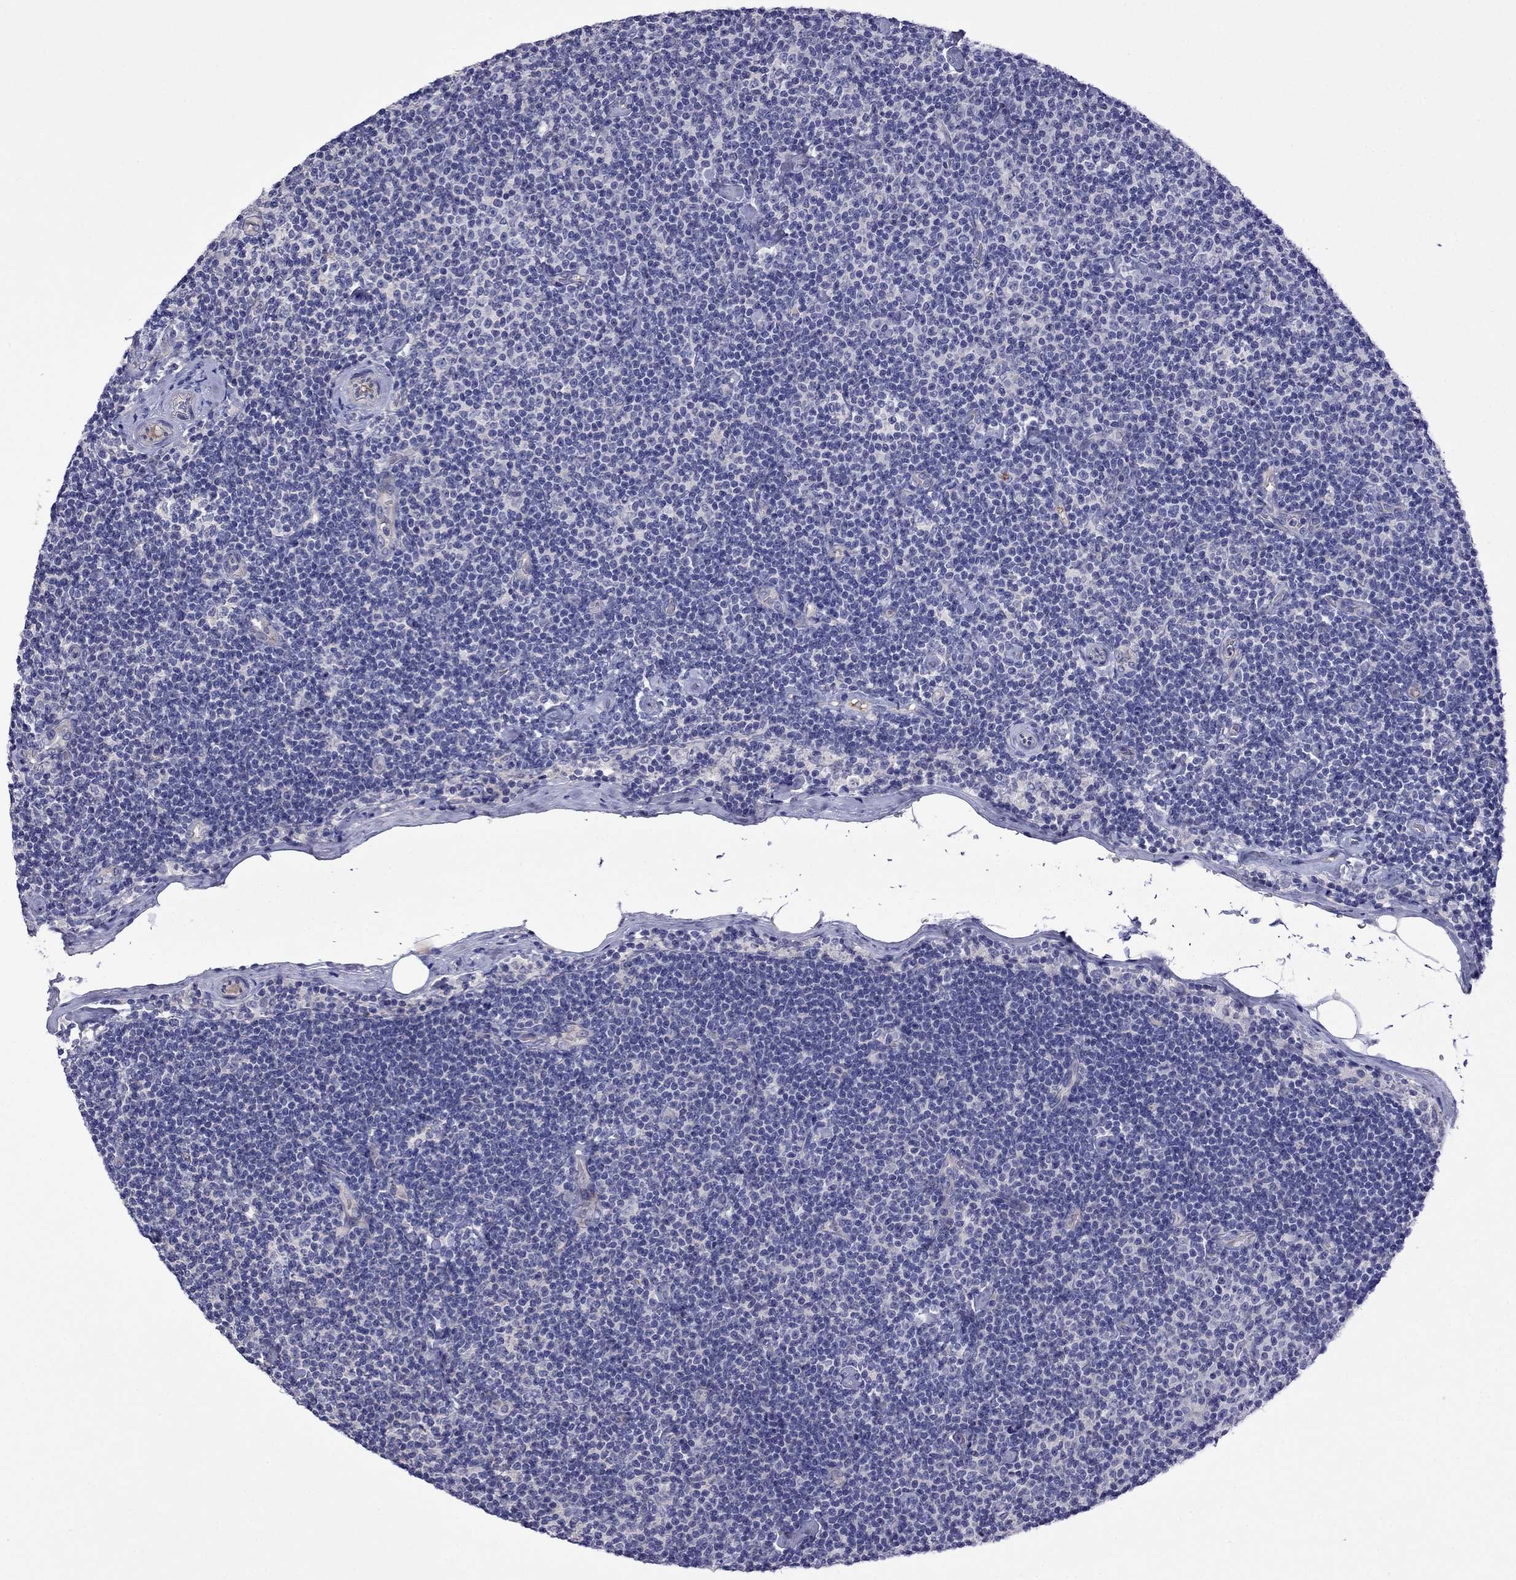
{"staining": {"intensity": "negative", "quantity": "none", "location": "none"}, "tissue": "lymphoma", "cell_type": "Tumor cells", "image_type": "cancer", "snomed": [{"axis": "morphology", "description": "Malignant lymphoma, non-Hodgkin's type, Low grade"}, {"axis": "topography", "description": "Lymph node"}], "caption": "There is no significant expression in tumor cells of lymphoma. (Stains: DAB immunohistochemistry with hematoxylin counter stain, Microscopy: brightfield microscopy at high magnification).", "gene": "STAR", "patient": {"sex": "male", "age": 81}}